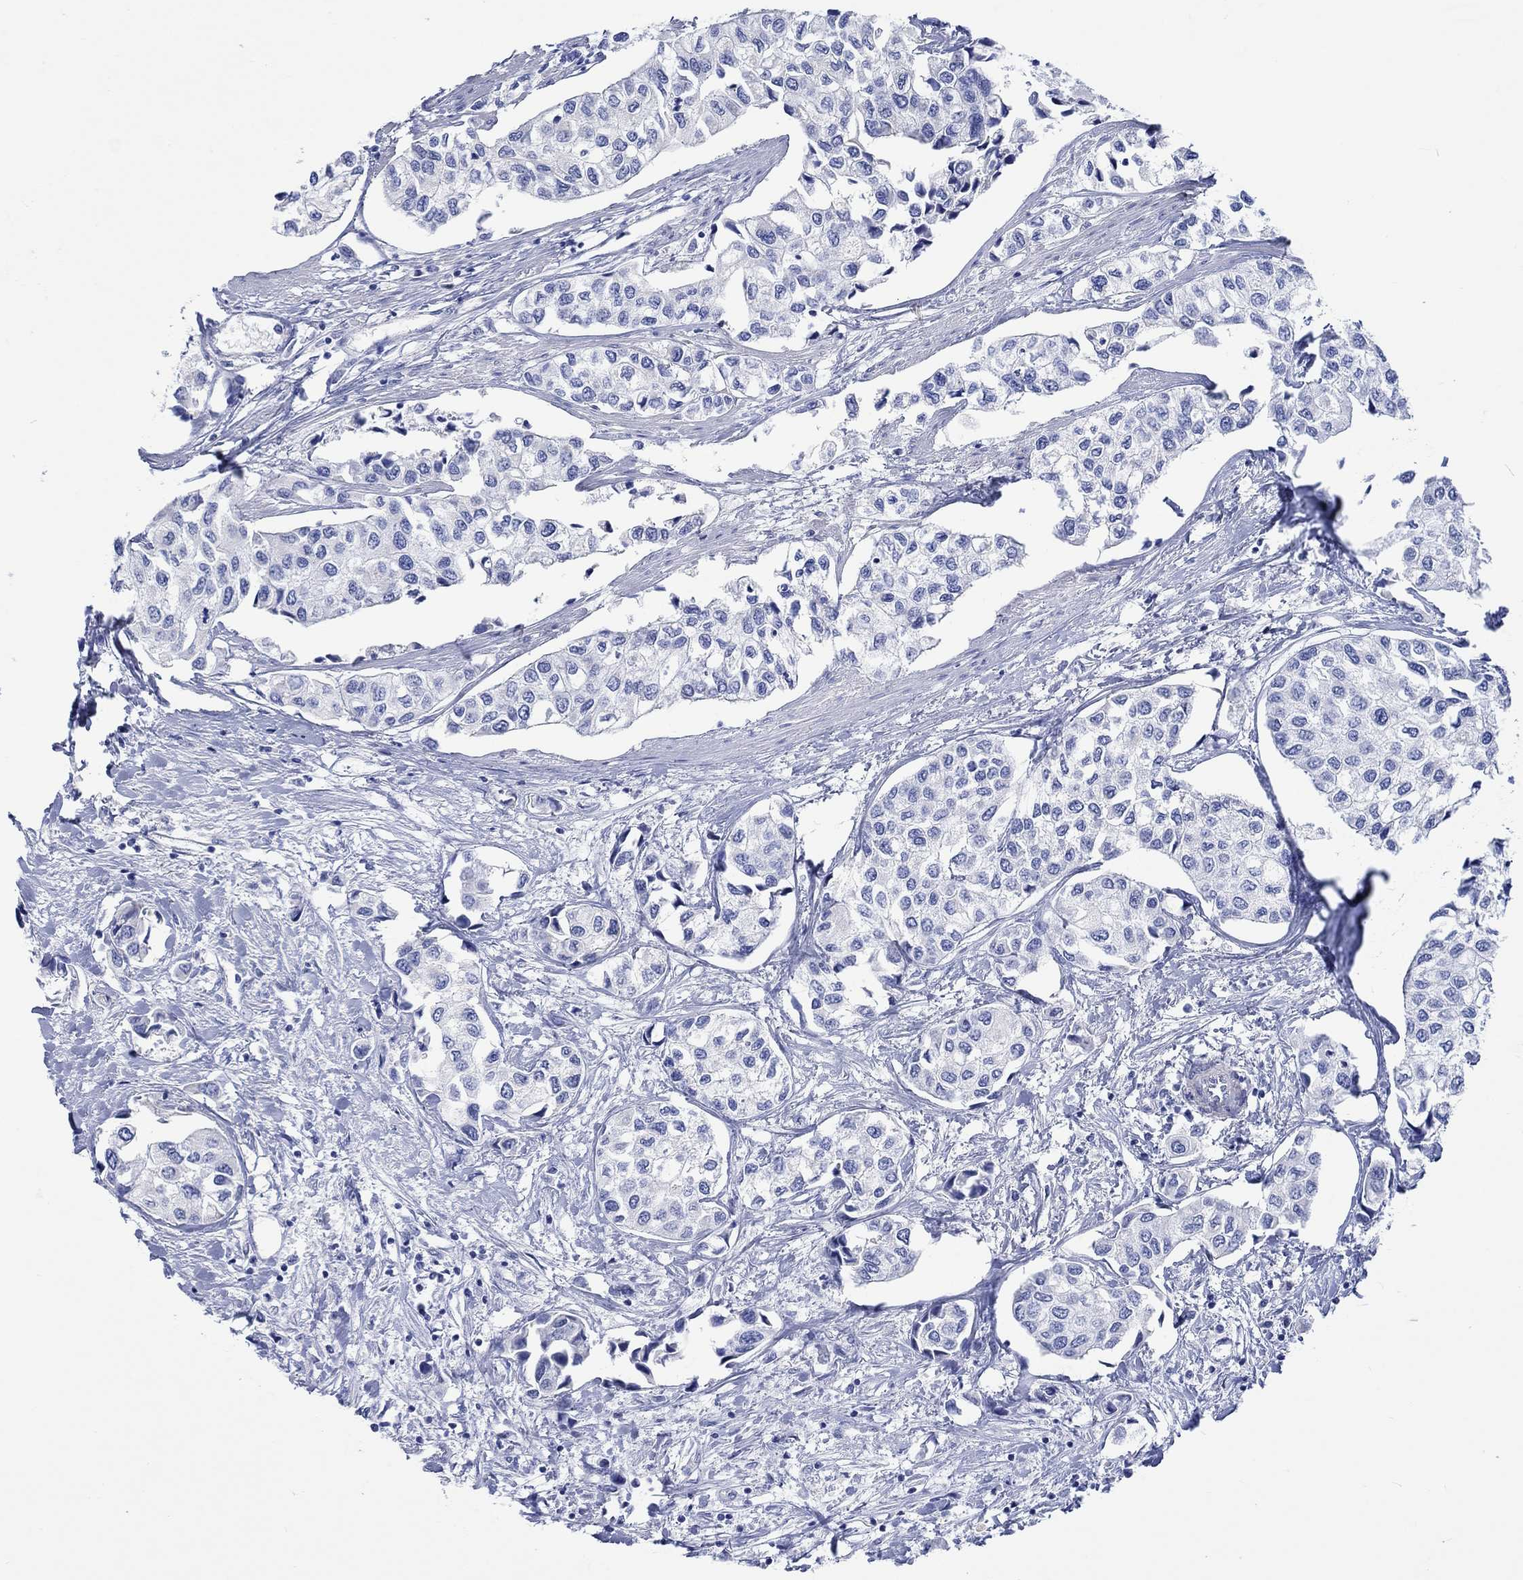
{"staining": {"intensity": "negative", "quantity": "none", "location": "none"}, "tissue": "urothelial cancer", "cell_type": "Tumor cells", "image_type": "cancer", "snomed": [{"axis": "morphology", "description": "Urothelial carcinoma, High grade"}, {"axis": "topography", "description": "Urinary bladder"}], "caption": "High magnification brightfield microscopy of urothelial carcinoma (high-grade) stained with DAB (brown) and counterstained with hematoxylin (blue): tumor cells show no significant expression.", "gene": "CPLX2", "patient": {"sex": "male", "age": 73}}